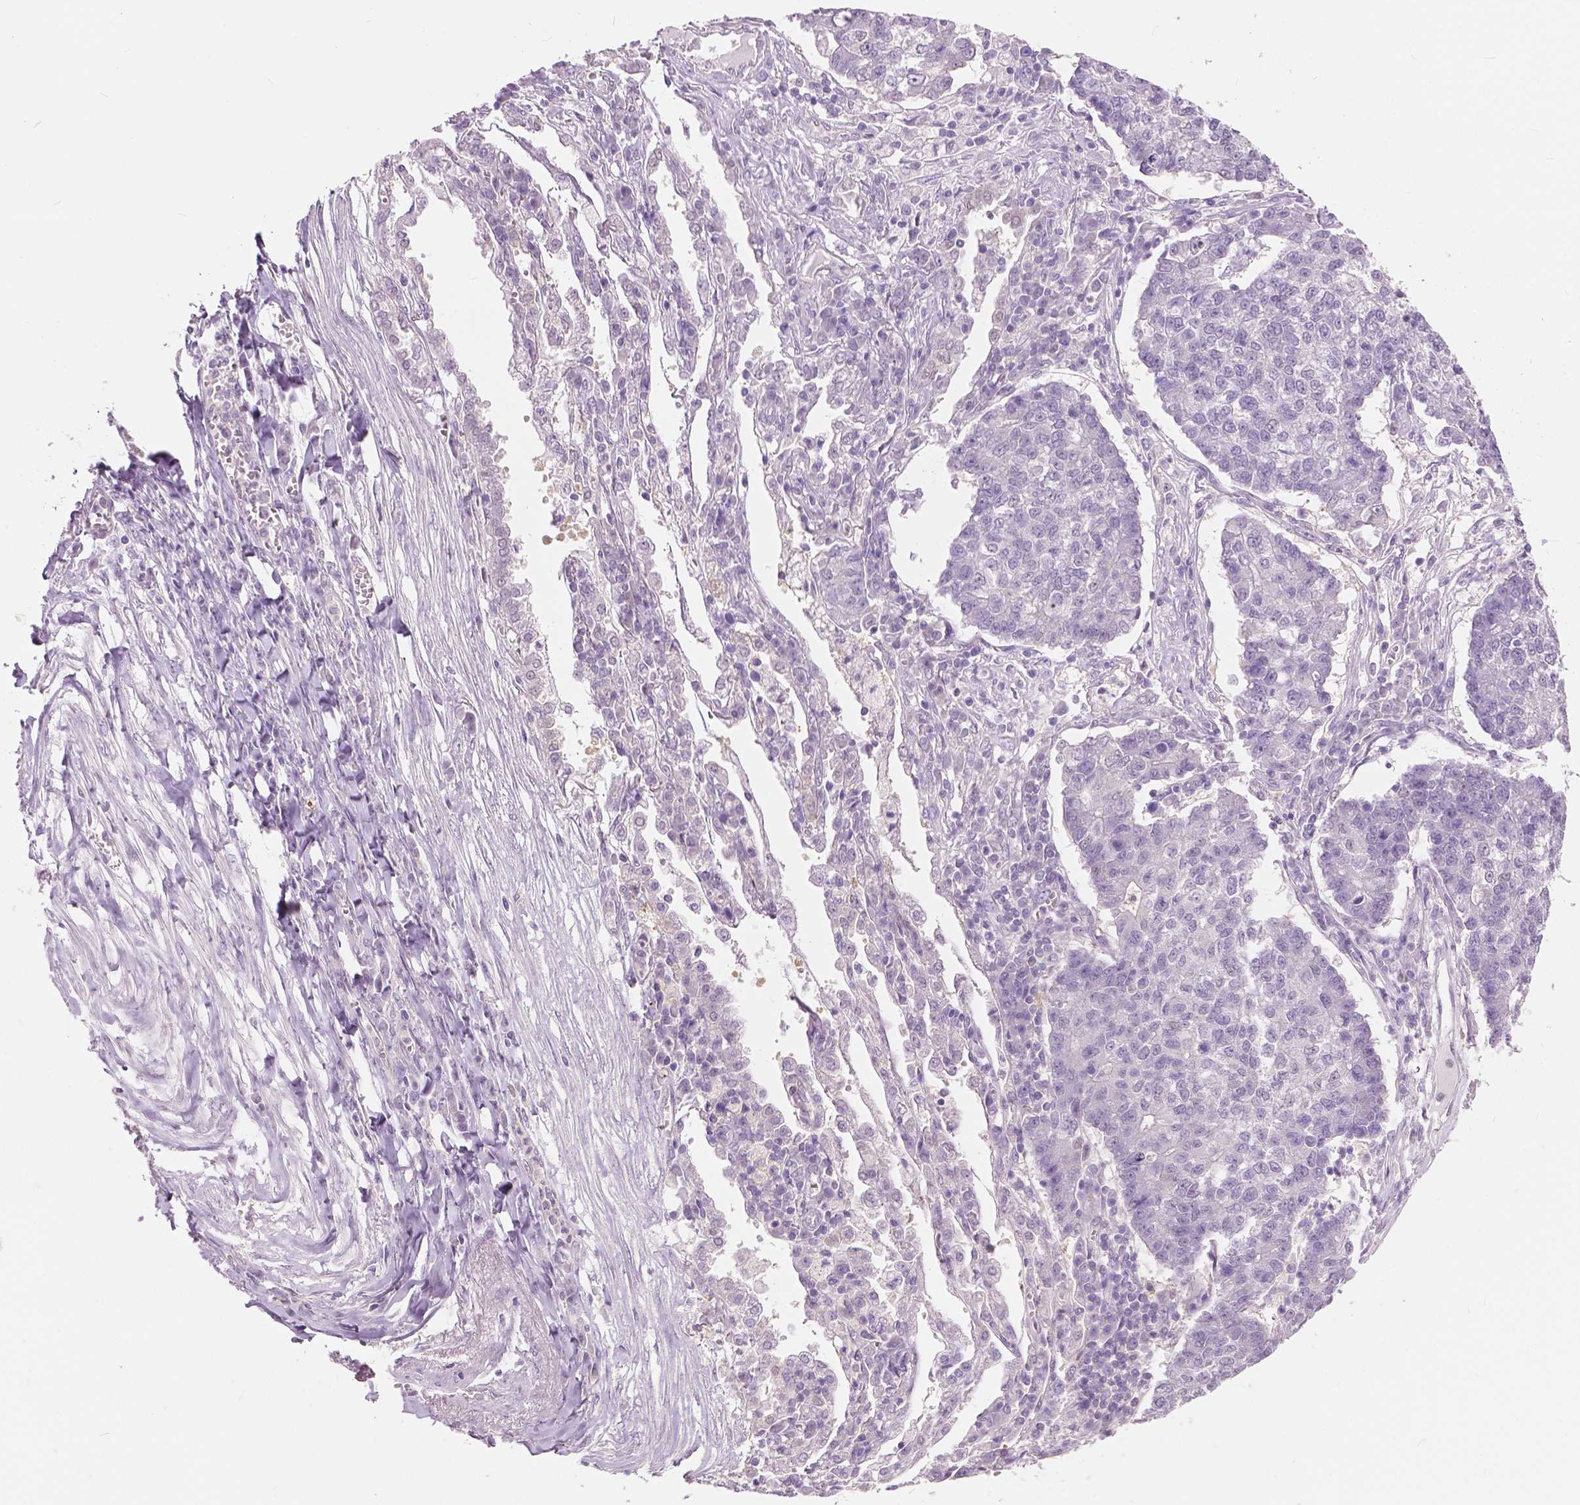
{"staining": {"intensity": "negative", "quantity": "none", "location": "none"}, "tissue": "lung cancer", "cell_type": "Tumor cells", "image_type": "cancer", "snomed": [{"axis": "morphology", "description": "Adenocarcinoma, NOS"}, {"axis": "topography", "description": "Lung"}], "caption": "Immunohistochemistry of lung cancer (adenocarcinoma) displays no expression in tumor cells.", "gene": "TKFC", "patient": {"sex": "male", "age": 57}}